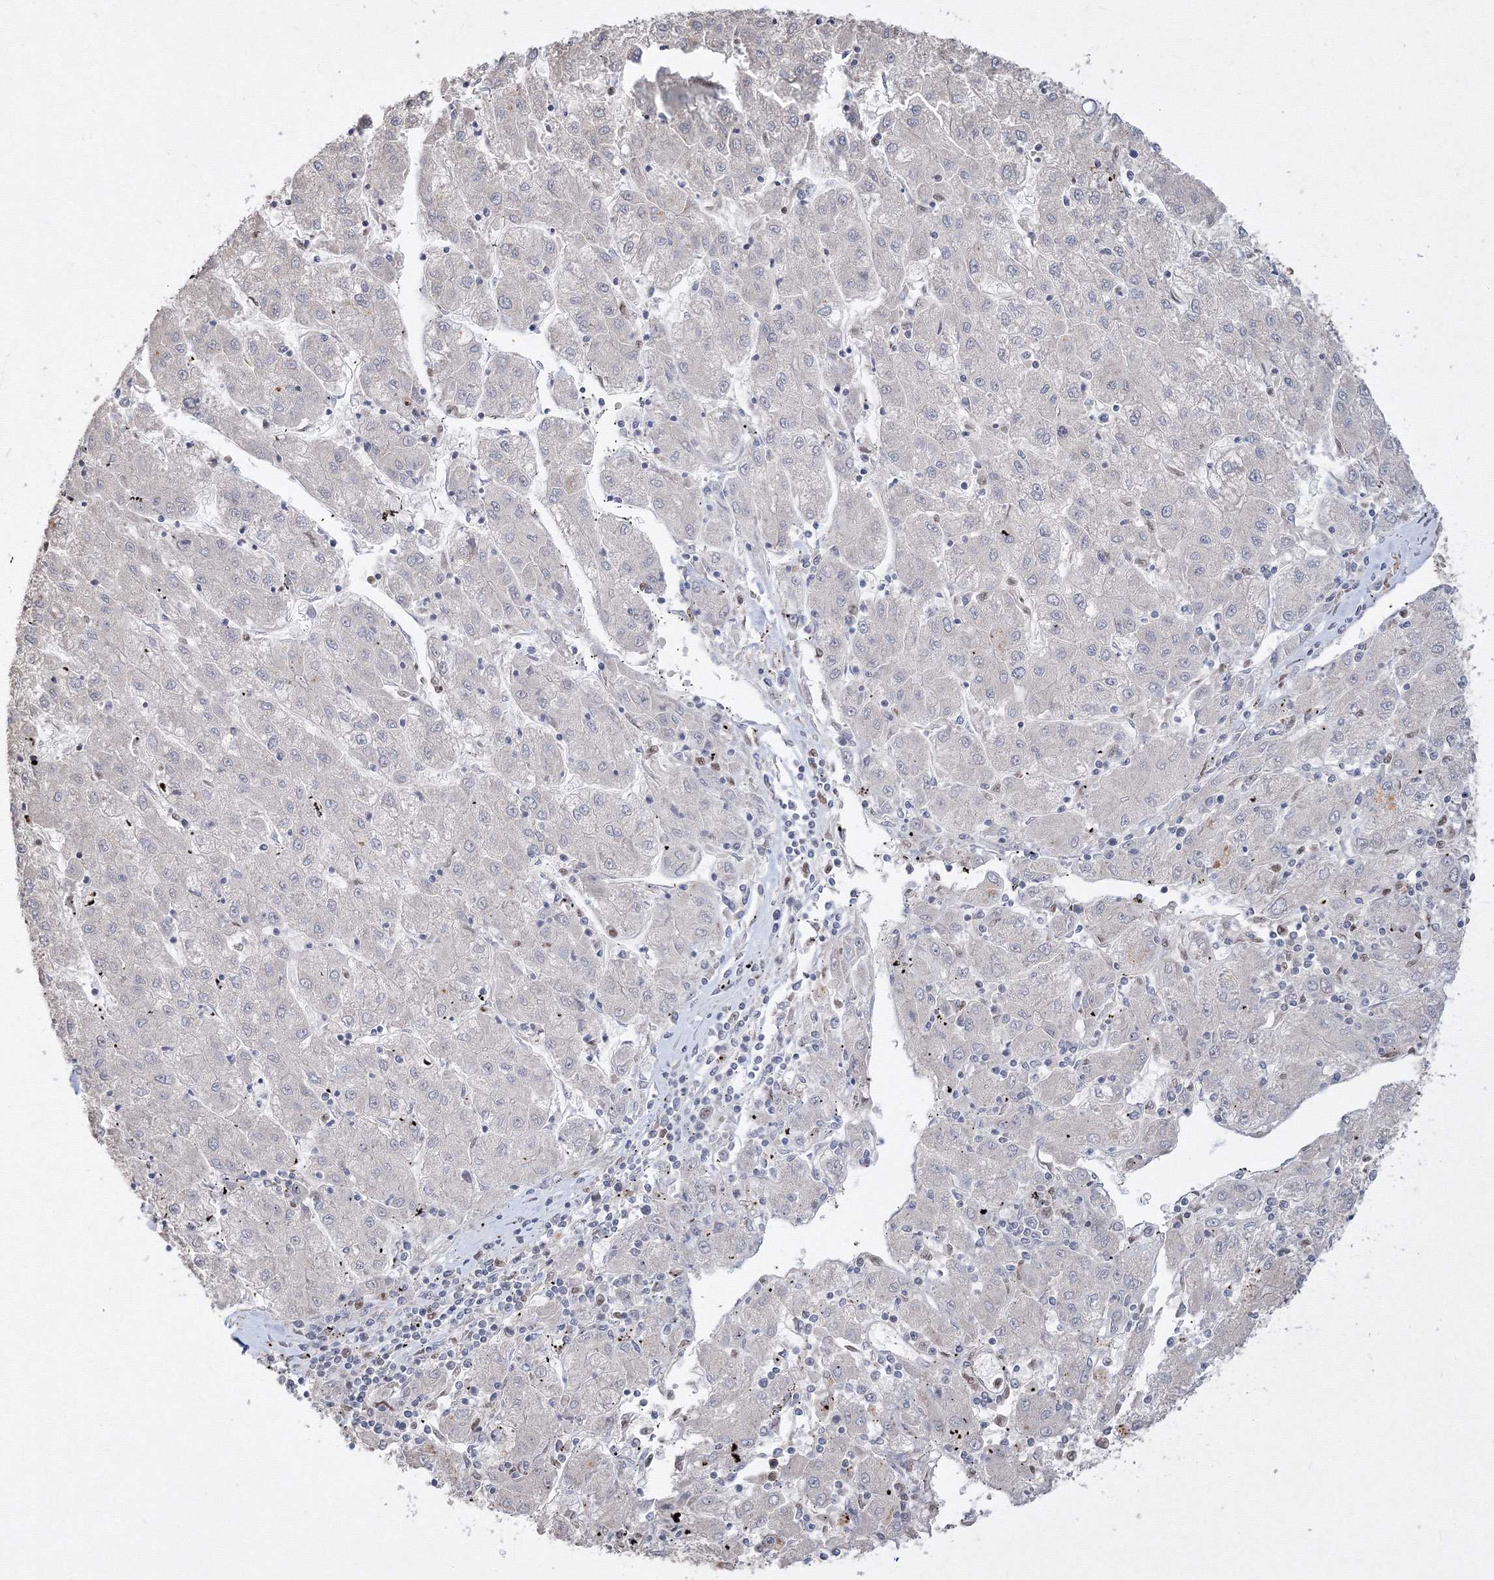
{"staining": {"intensity": "negative", "quantity": "none", "location": "none"}, "tissue": "liver cancer", "cell_type": "Tumor cells", "image_type": "cancer", "snomed": [{"axis": "morphology", "description": "Carcinoma, Hepatocellular, NOS"}, {"axis": "topography", "description": "Liver"}], "caption": "Image shows no significant protein staining in tumor cells of liver cancer.", "gene": "TMEM50B", "patient": {"sex": "male", "age": 72}}